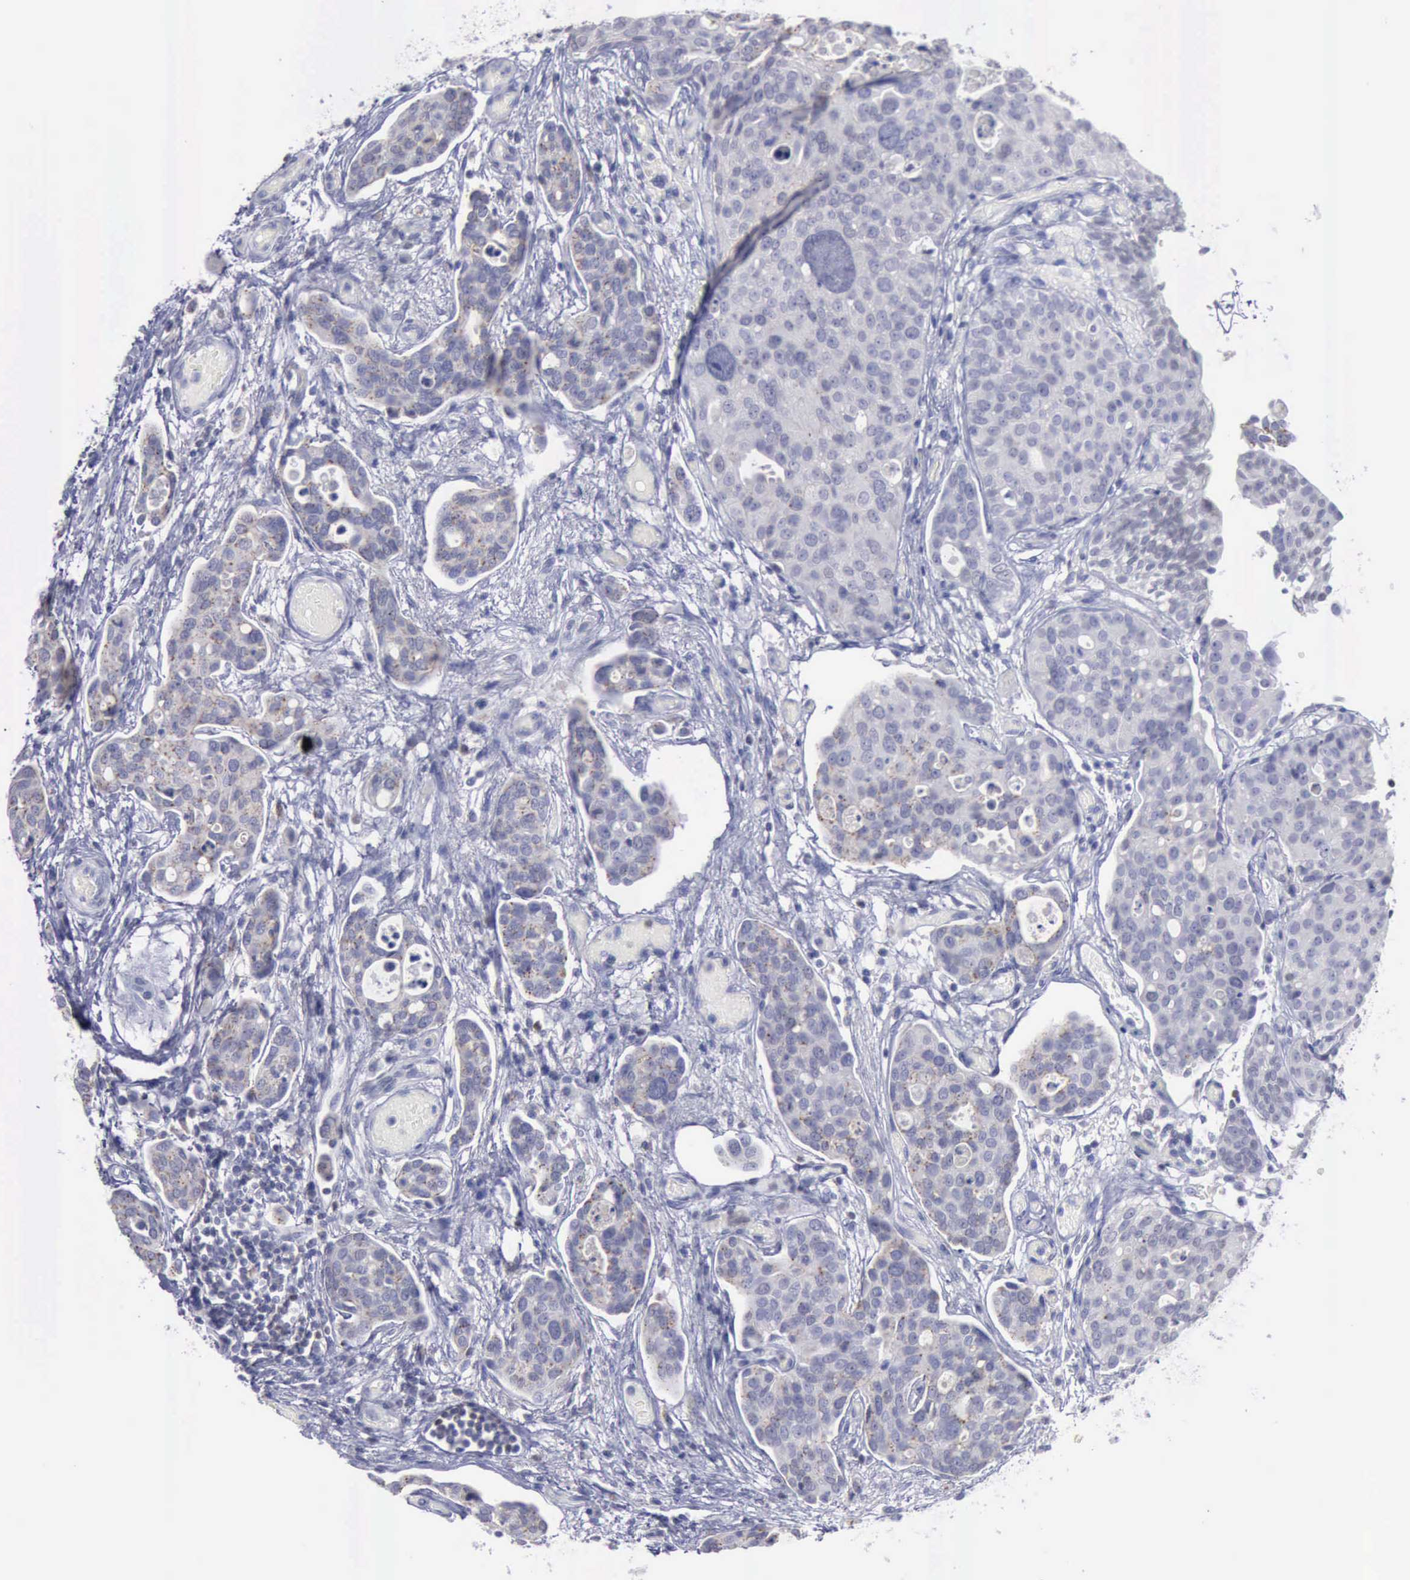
{"staining": {"intensity": "negative", "quantity": "none", "location": "none"}, "tissue": "urothelial cancer", "cell_type": "Tumor cells", "image_type": "cancer", "snomed": [{"axis": "morphology", "description": "Urothelial carcinoma, High grade"}, {"axis": "topography", "description": "Urinary bladder"}], "caption": "Immunohistochemistry of high-grade urothelial carcinoma reveals no staining in tumor cells.", "gene": "SATB2", "patient": {"sex": "male", "age": 78}}